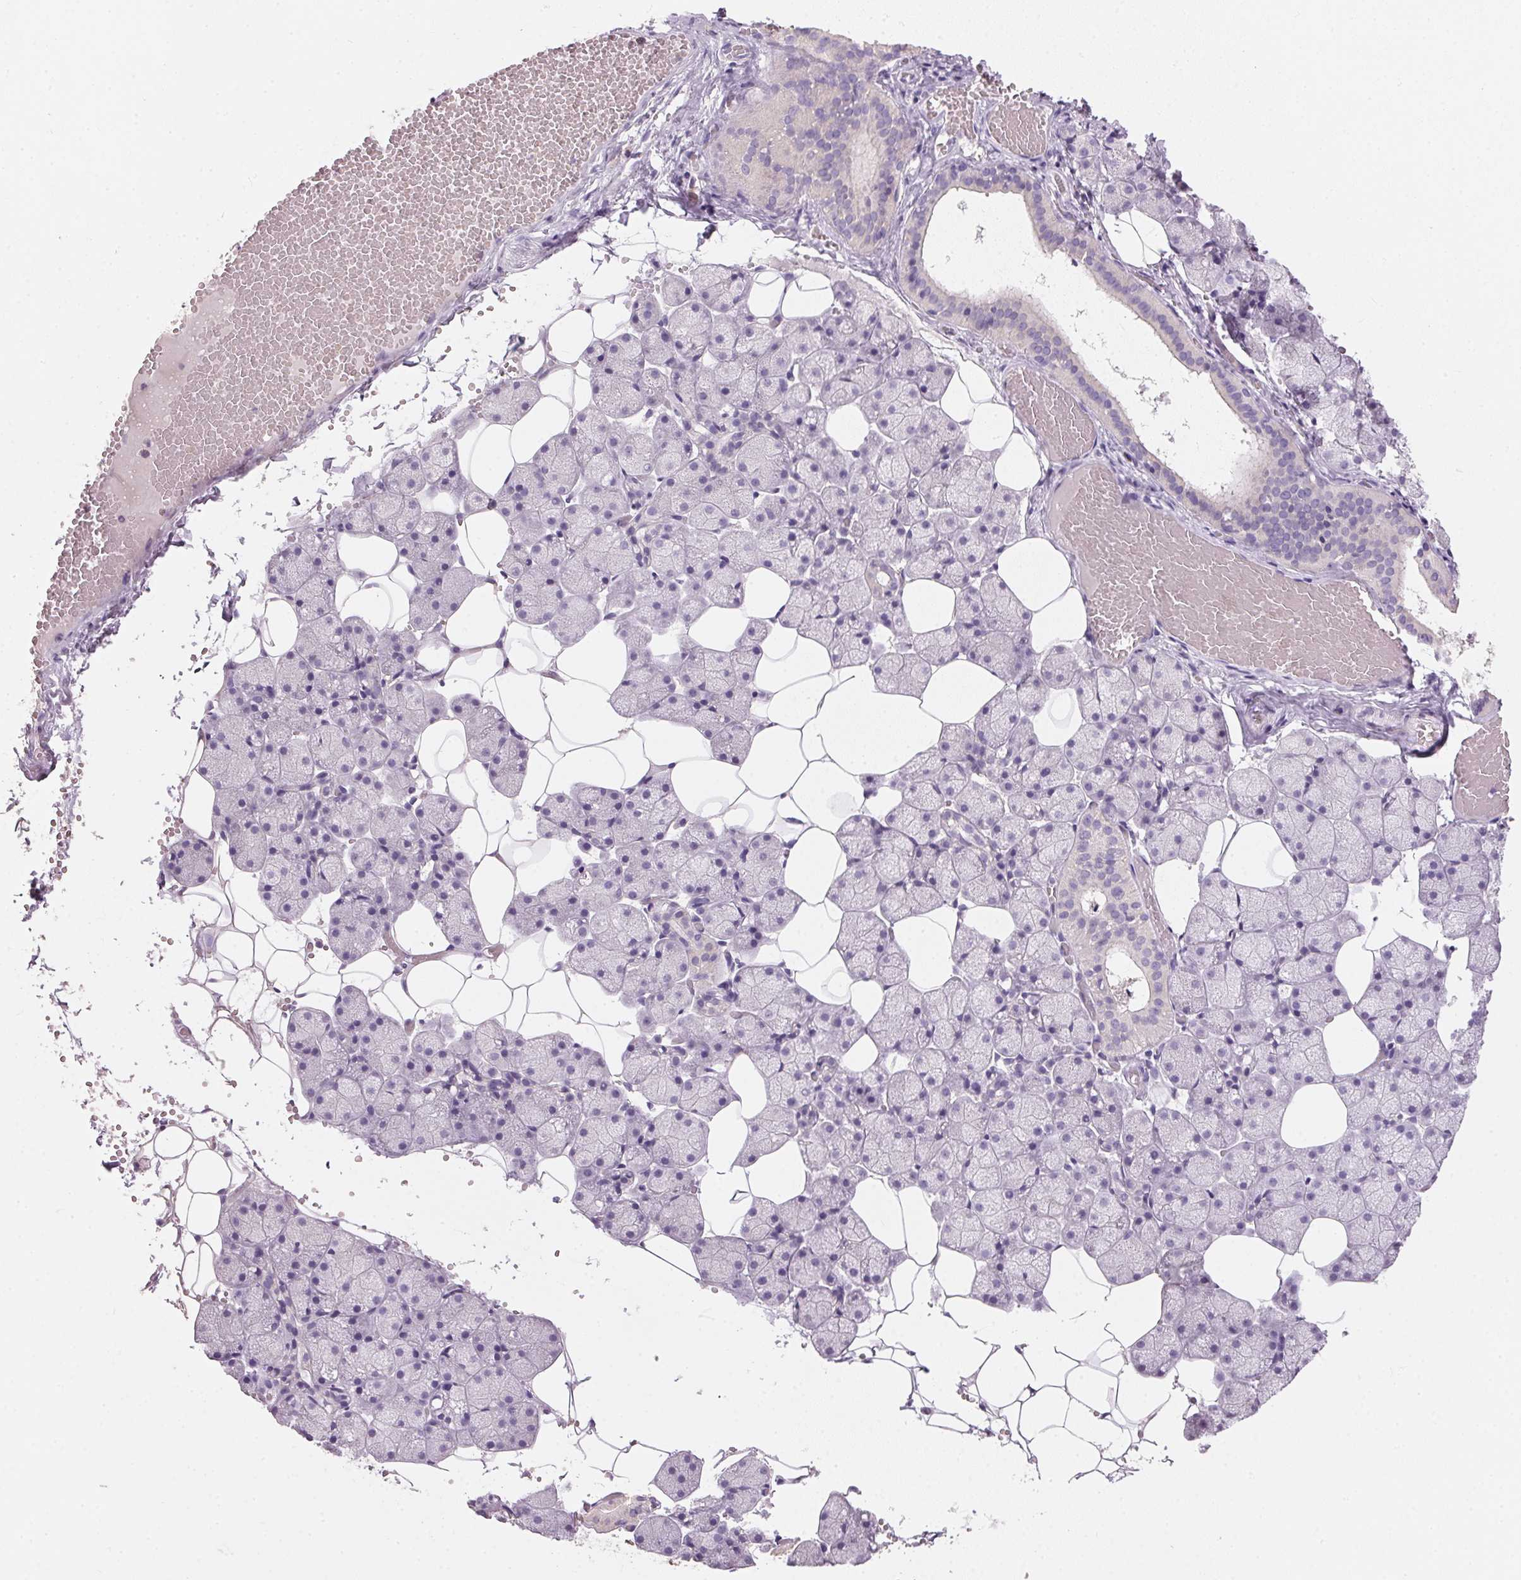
{"staining": {"intensity": "negative", "quantity": "none", "location": "none"}, "tissue": "salivary gland", "cell_type": "Glandular cells", "image_type": "normal", "snomed": [{"axis": "morphology", "description": "Normal tissue, NOS"}, {"axis": "topography", "description": "Salivary gland"}], "caption": "Protein analysis of normal salivary gland exhibits no significant expression in glandular cells.", "gene": "HSD17B1", "patient": {"sex": "male", "age": 38}}